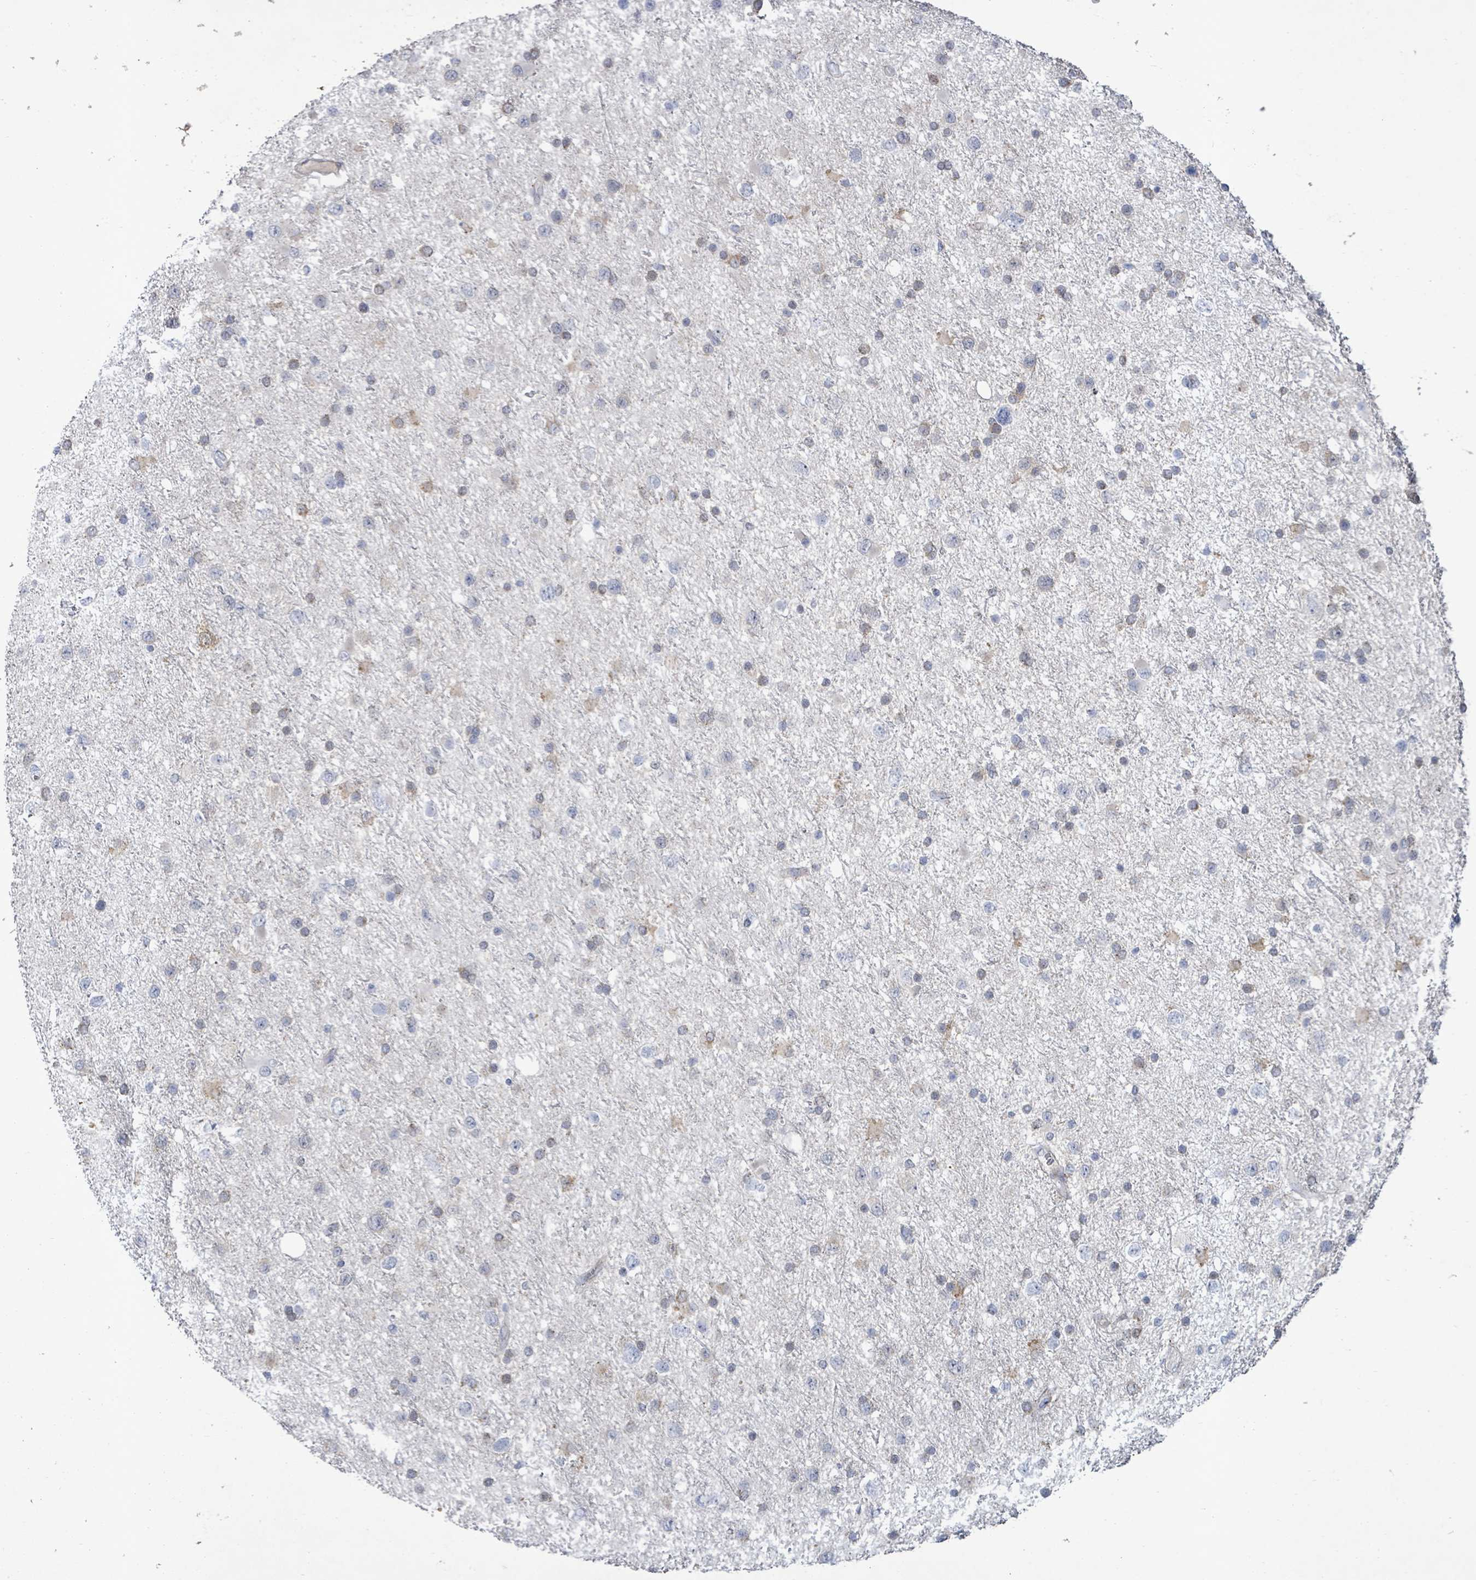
{"staining": {"intensity": "weak", "quantity": "<25%", "location": "cytoplasmic/membranous"}, "tissue": "glioma", "cell_type": "Tumor cells", "image_type": "cancer", "snomed": [{"axis": "morphology", "description": "Glioma, malignant, Low grade"}, {"axis": "topography", "description": "Brain"}], "caption": "Glioma stained for a protein using immunohistochemistry (IHC) exhibits no expression tumor cells.", "gene": "FAM210A", "patient": {"sex": "female", "age": 32}}